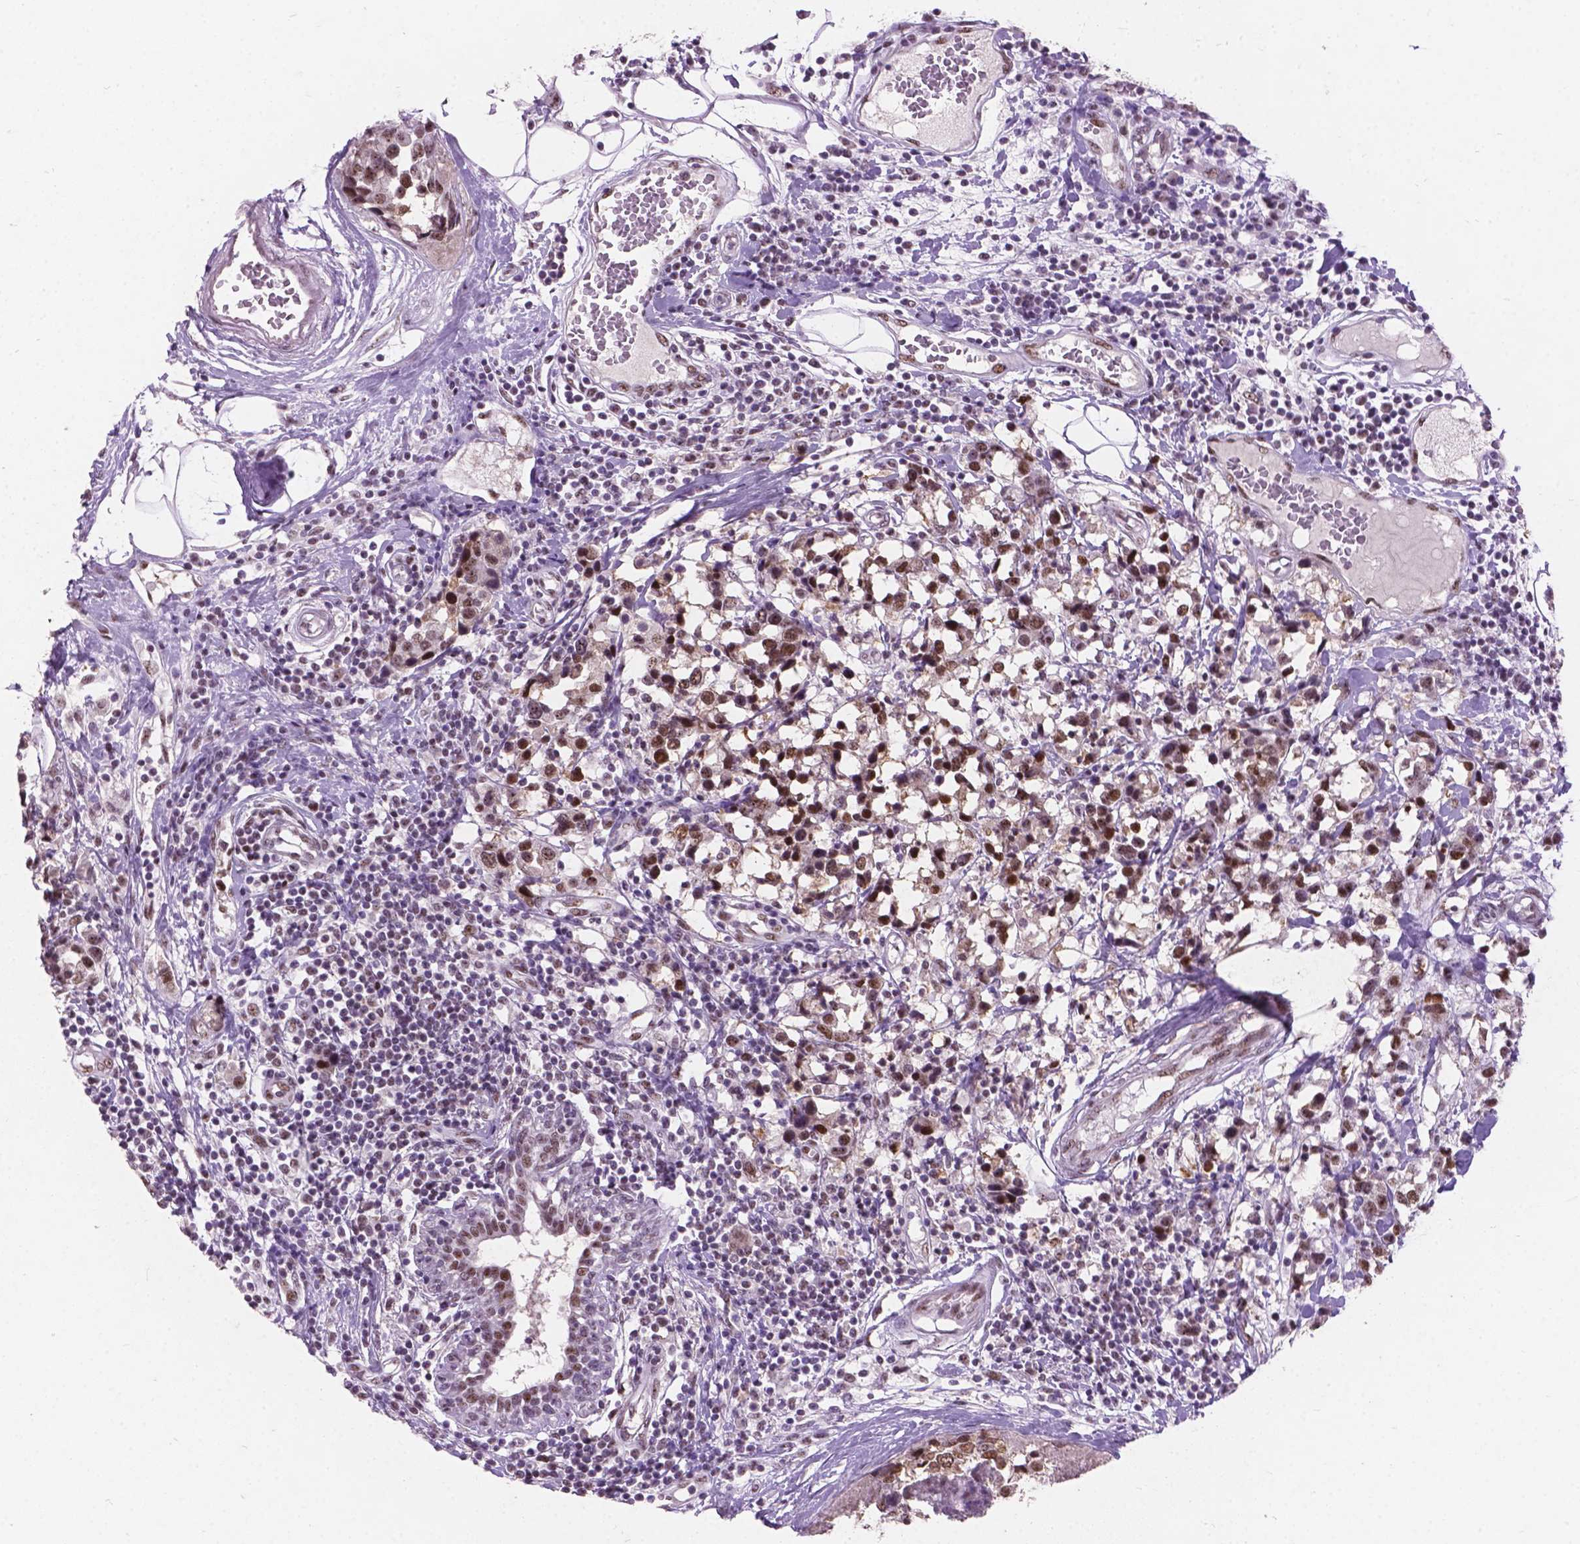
{"staining": {"intensity": "moderate", "quantity": ">75%", "location": "nuclear"}, "tissue": "breast cancer", "cell_type": "Tumor cells", "image_type": "cancer", "snomed": [{"axis": "morphology", "description": "Lobular carcinoma"}, {"axis": "topography", "description": "Breast"}], "caption": "Protein expression analysis of human breast lobular carcinoma reveals moderate nuclear positivity in approximately >75% of tumor cells.", "gene": "COIL", "patient": {"sex": "female", "age": 59}}